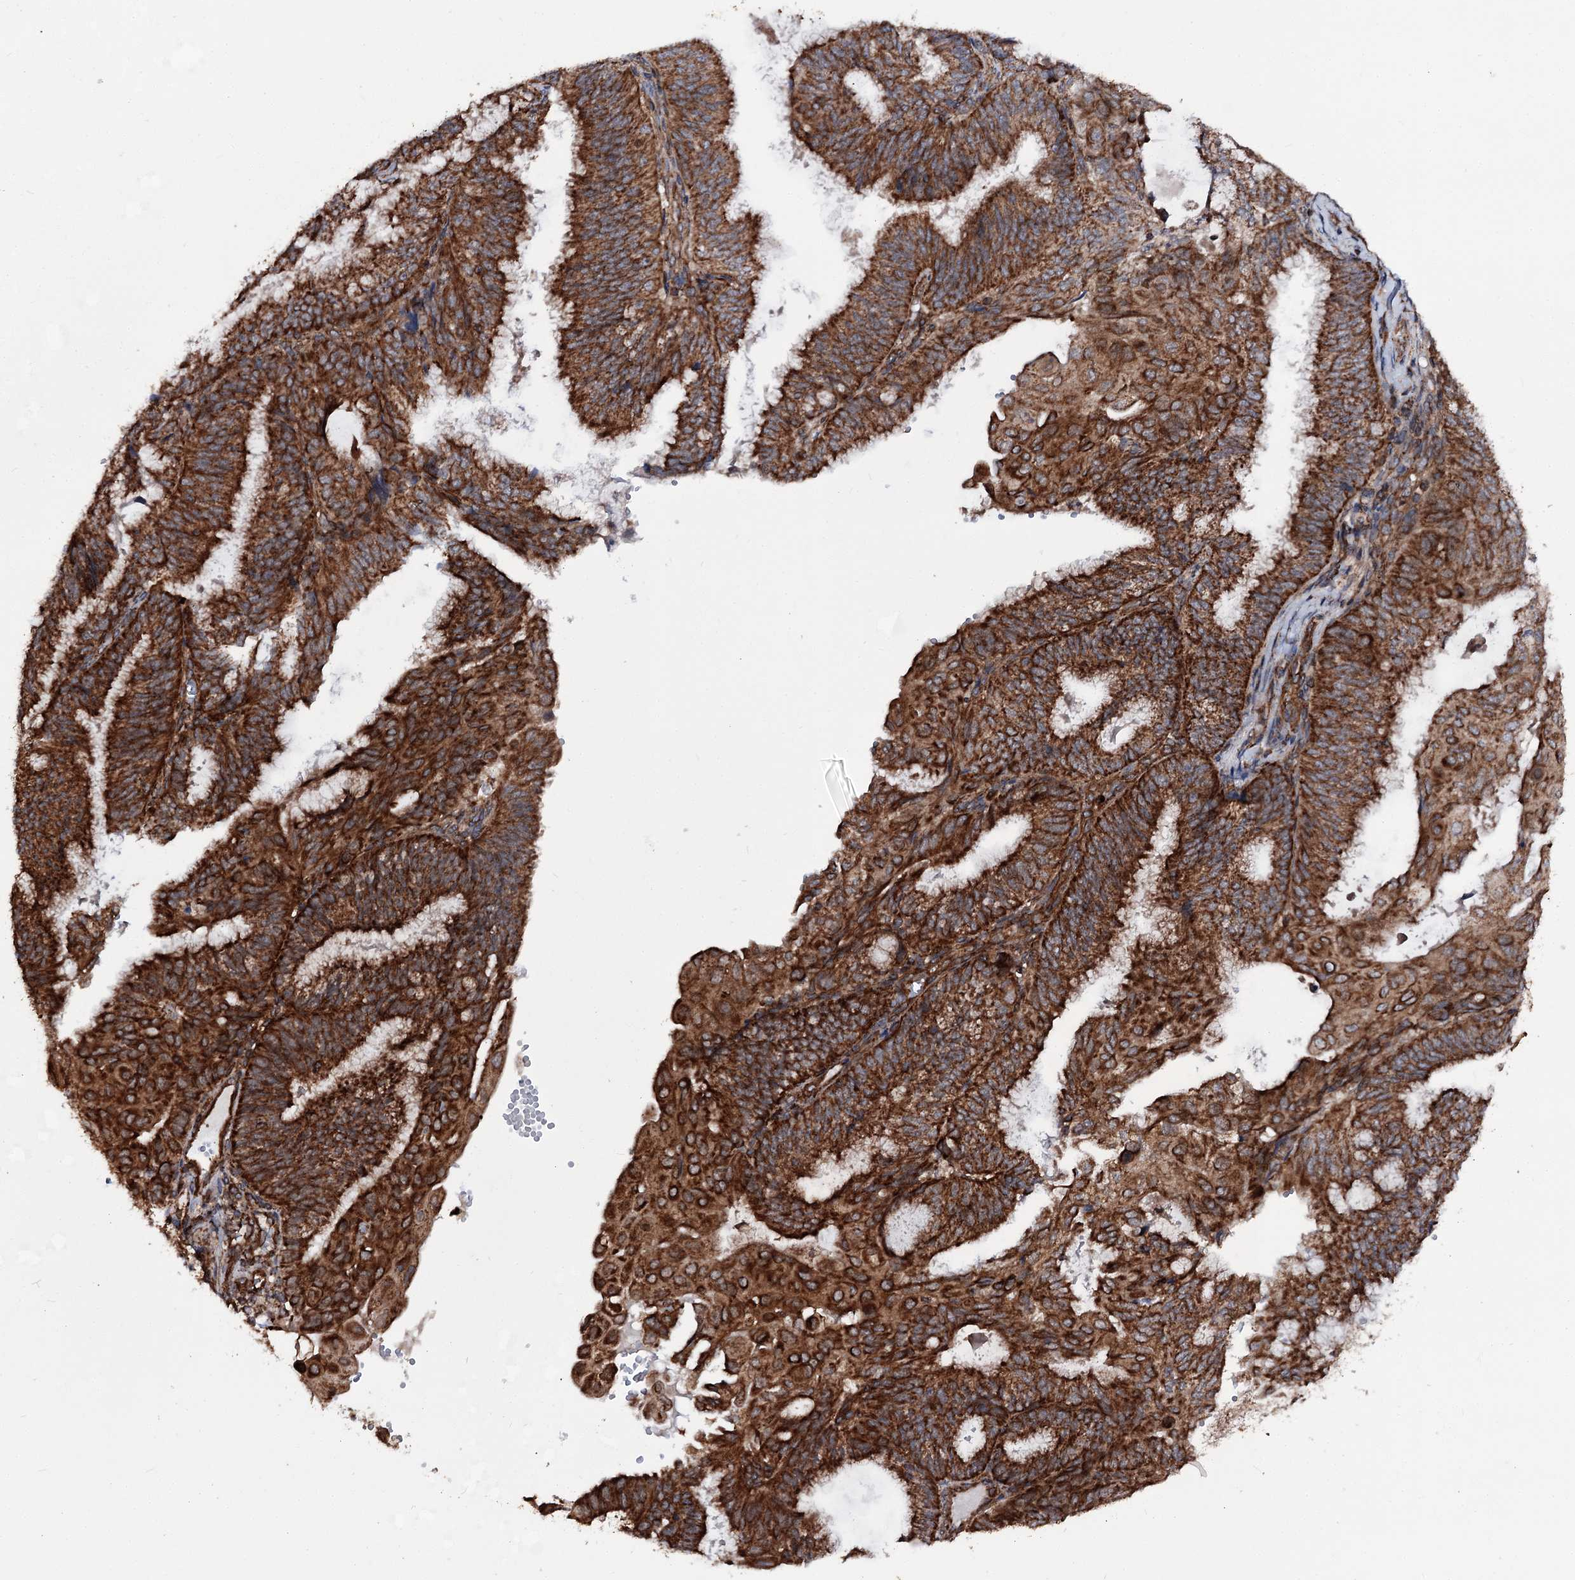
{"staining": {"intensity": "strong", "quantity": ">75%", "location": "cytoplasmic/membranous"}, "tissue": "endometrial cancer", "cell_type": "Tumor cells", "image_type": "cancer", "snomed": [{"axis": "morphology", "description": "Adenocarcinoma, NOS"}, {"axis": "topography", "description": "Endometrium"}], "caption": "About >75% of tumor cells in human adenocarcinoma (endometrial) reveal strong cytoplasmic/membranous protein staining as visualized by brown immunohistochemical staining.", "gene": "FGFR1OP2", "patient": {"sex": "female", "age": 49}}